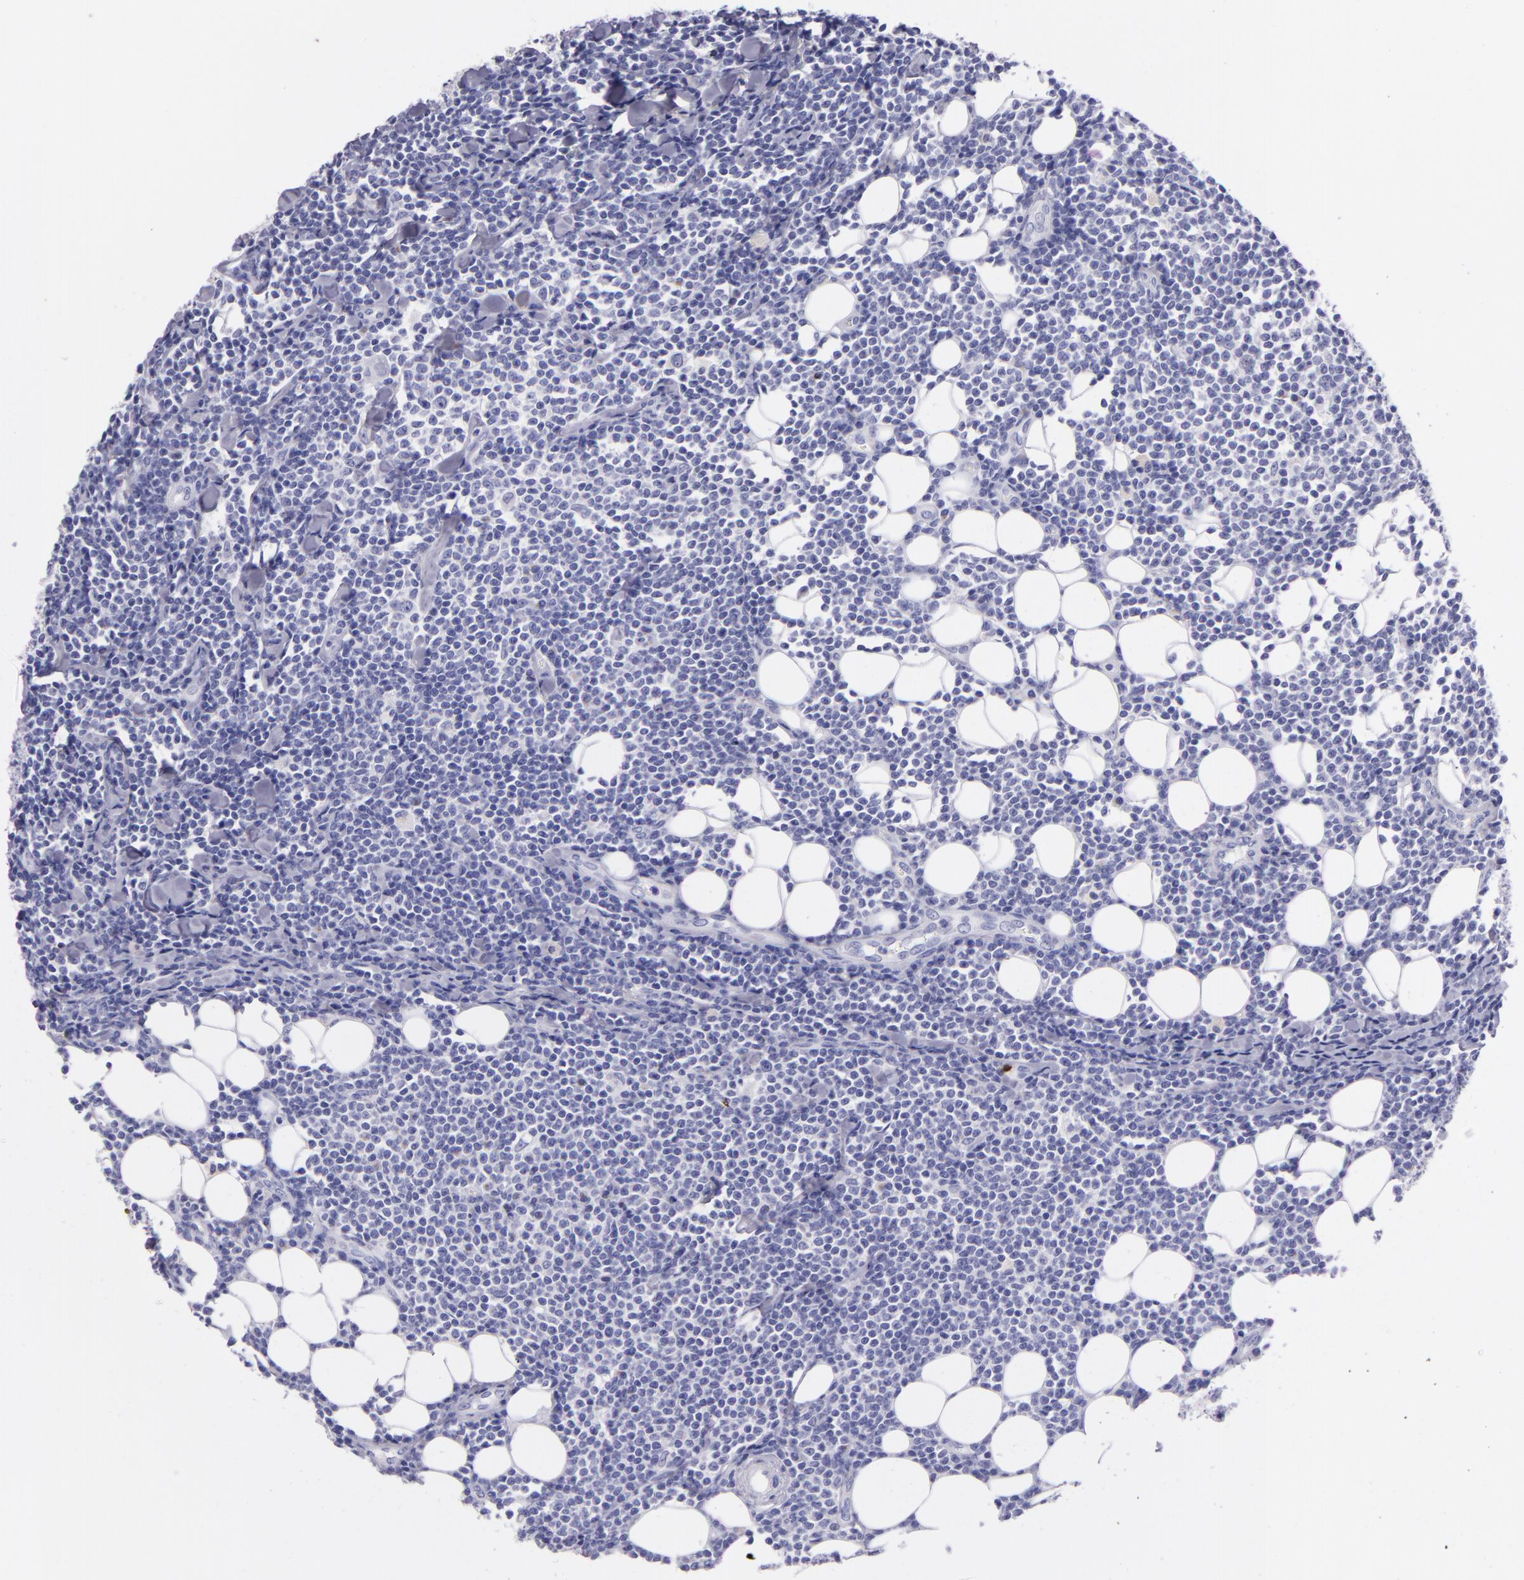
{"staining": {"intensity": "negative", "quantity": "none", "location": "none"}, "tissue": "lymphoma", "cell_type": "Tumor cells", "image_type": "cancer", "snomed": [{"axis": "morphology", "description": "Malignant lymphoma, non-Hodgkin's type, Low grade"}, {"axis": "topography", "description": "Soft tissue"}], "caption": "DAB immunohistochemical staining of human lymphoma reveals no significant expression in tumor cells. Brightfield microscopy of IHC stained with DAB (brown) and hematoxylin (blue), captured at high magnification.", "gene": "MUC5AC", "patient": {"sex": "male", "age": 92}}